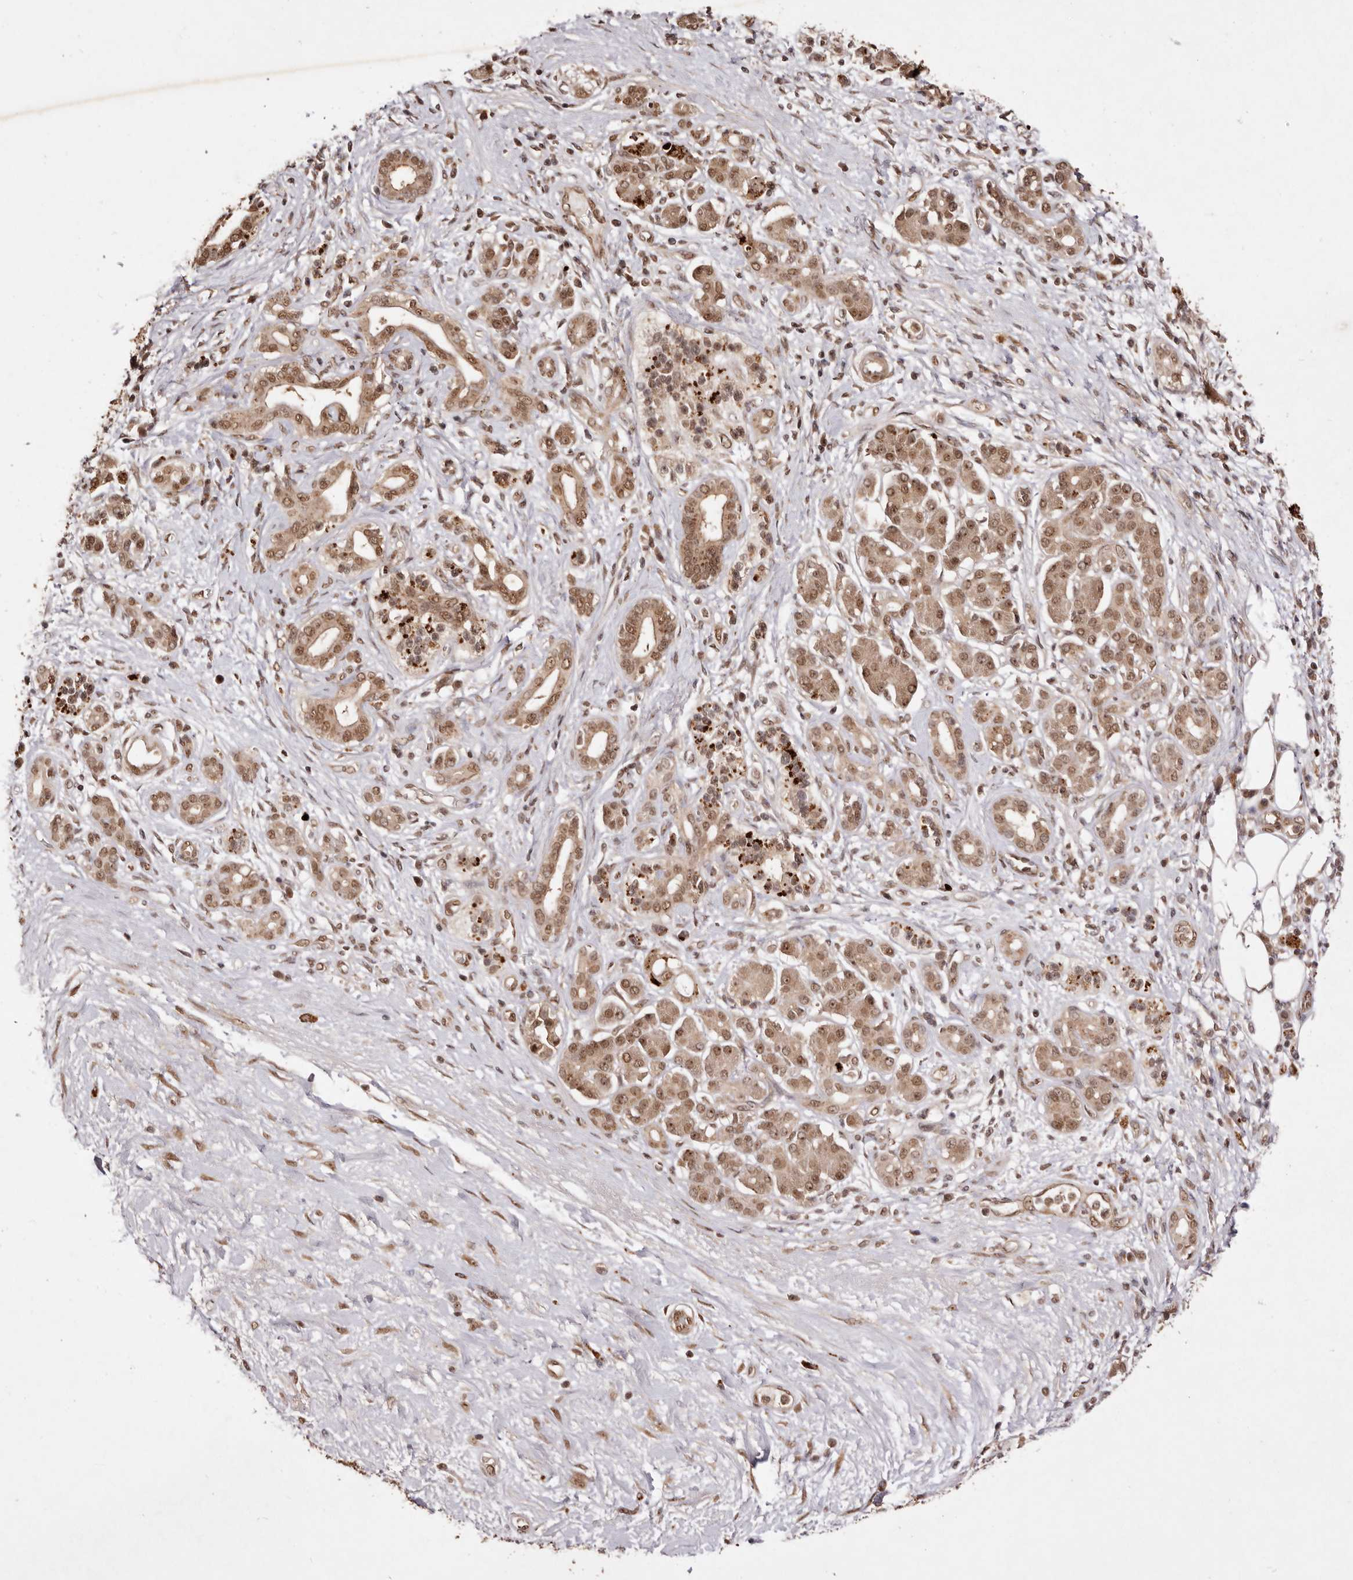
{"staining": {"intensity": "moderate", "quantity": ">75%", "location": "cytoplasmic/membranous,nuclear"}, "tissue": "pancreatic cancer", "cell_type": "Tumor cells", "image_type": "cancer", "snomed": [{"axis": "morphology", "description": "Adenocarcinoma, NOS"}, {"axis": "topography", "description": "Pancreas"}], "caption": "High-power microscopy captured an immunohistochemistry histopathology image of pancreatic cancer (adenocarcinoma), revealing moderate cytoplasmic/membranous and nuclear expression in about >75% of tumor cells. Nuclei are stained in blue.", "gene": "NOTCH1", "patient": {"sex": "male", "age": 78}}